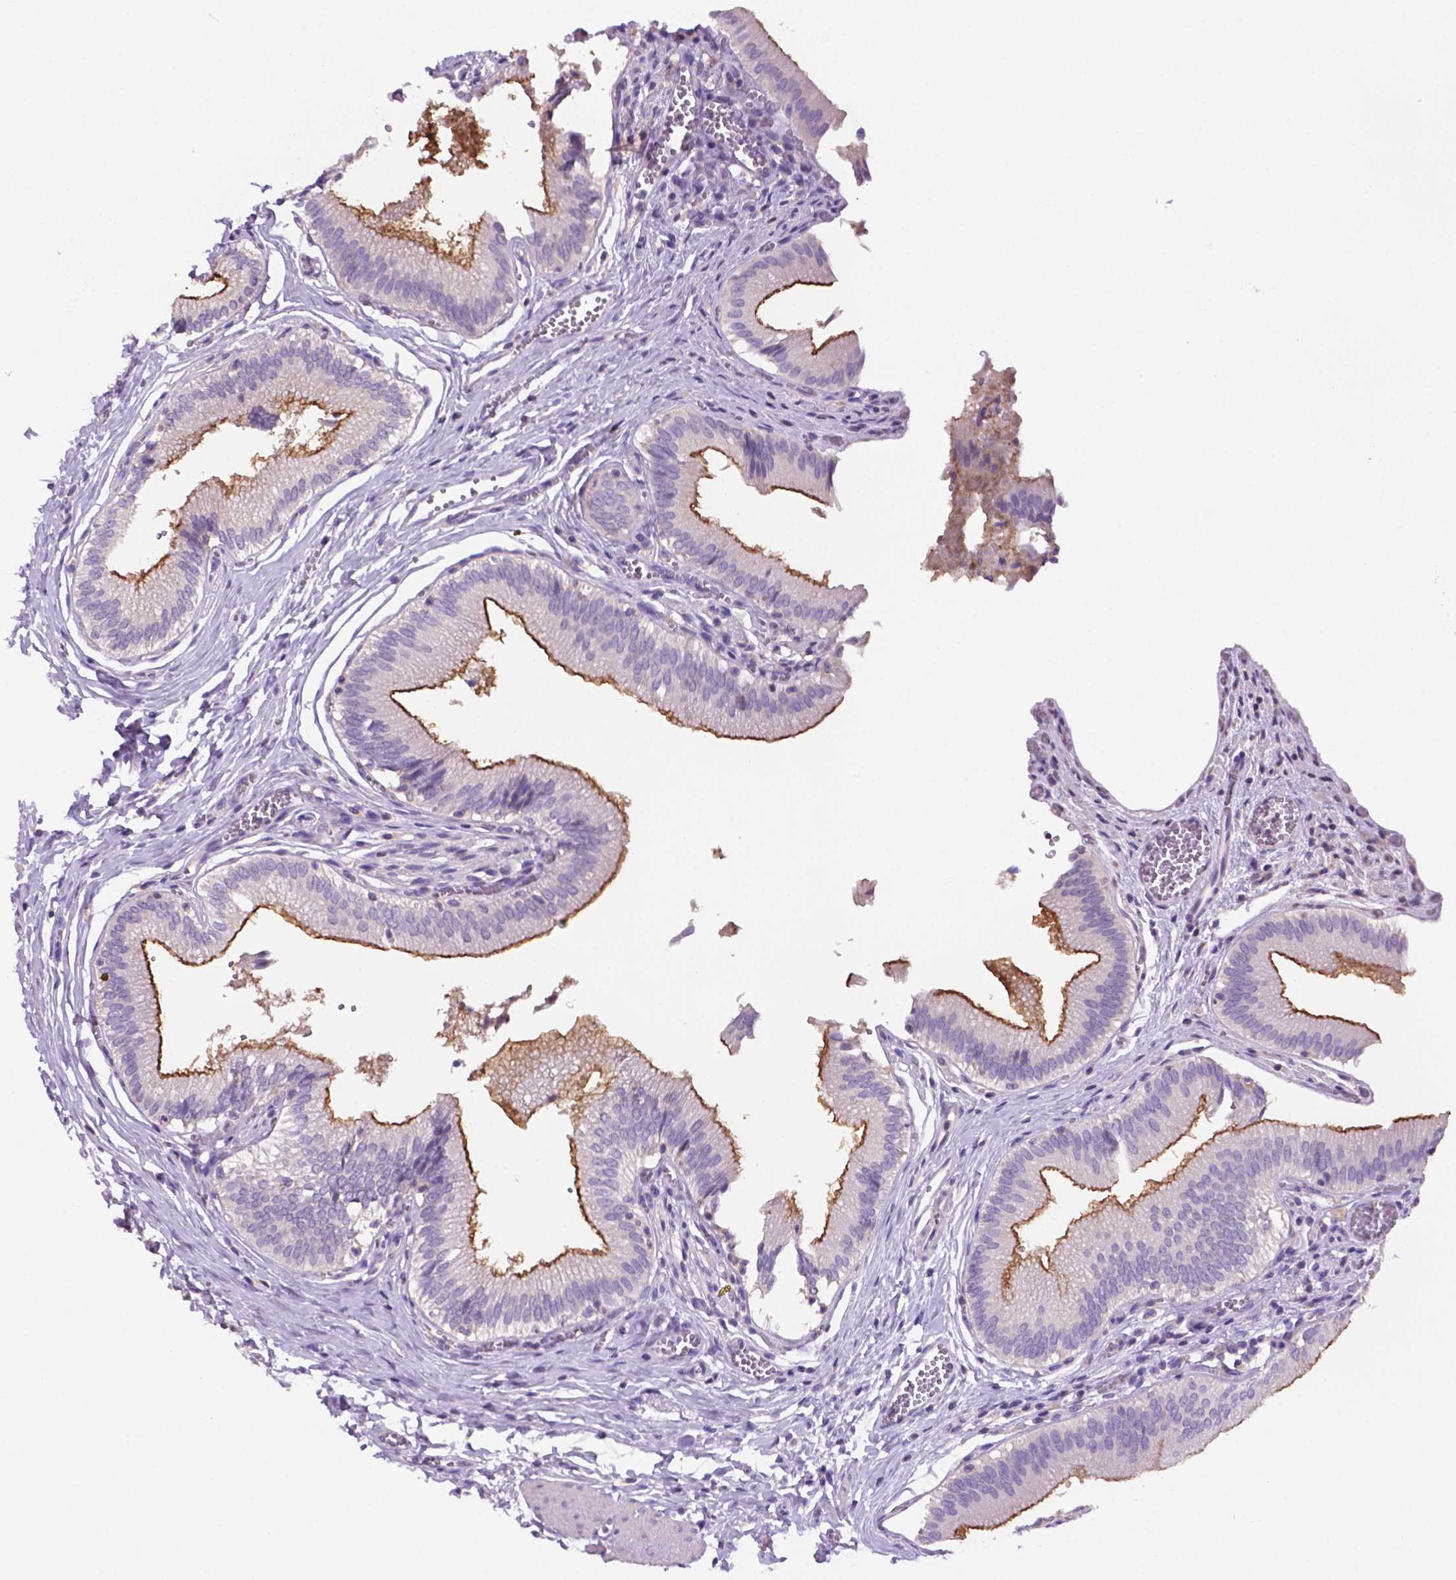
{"staining": {"intensity": "moderate", "quantity": "<25%", "location": "cytoplasmic/membranous"}, "tissue": "gallbladder", "cell_type": "Glandular cells", "image_type": "normal", "snomed": [{"axis": "morphology", "description": "Normal tissue, NOS"}, {"axis": "topography", "description": "Gallbladder"}, {"axis": "topography", "description": "Peripheral nerve tissue"}], "caption": "High-power microscopy captured an immunohistochemistry photomicrograph of normal gallbladder, revealing moderate cytoplasmic/membranous expression in about <25% of glandular cells.", "gene": "PRPS2", "patient": {"sex": "male", "age": 17}}